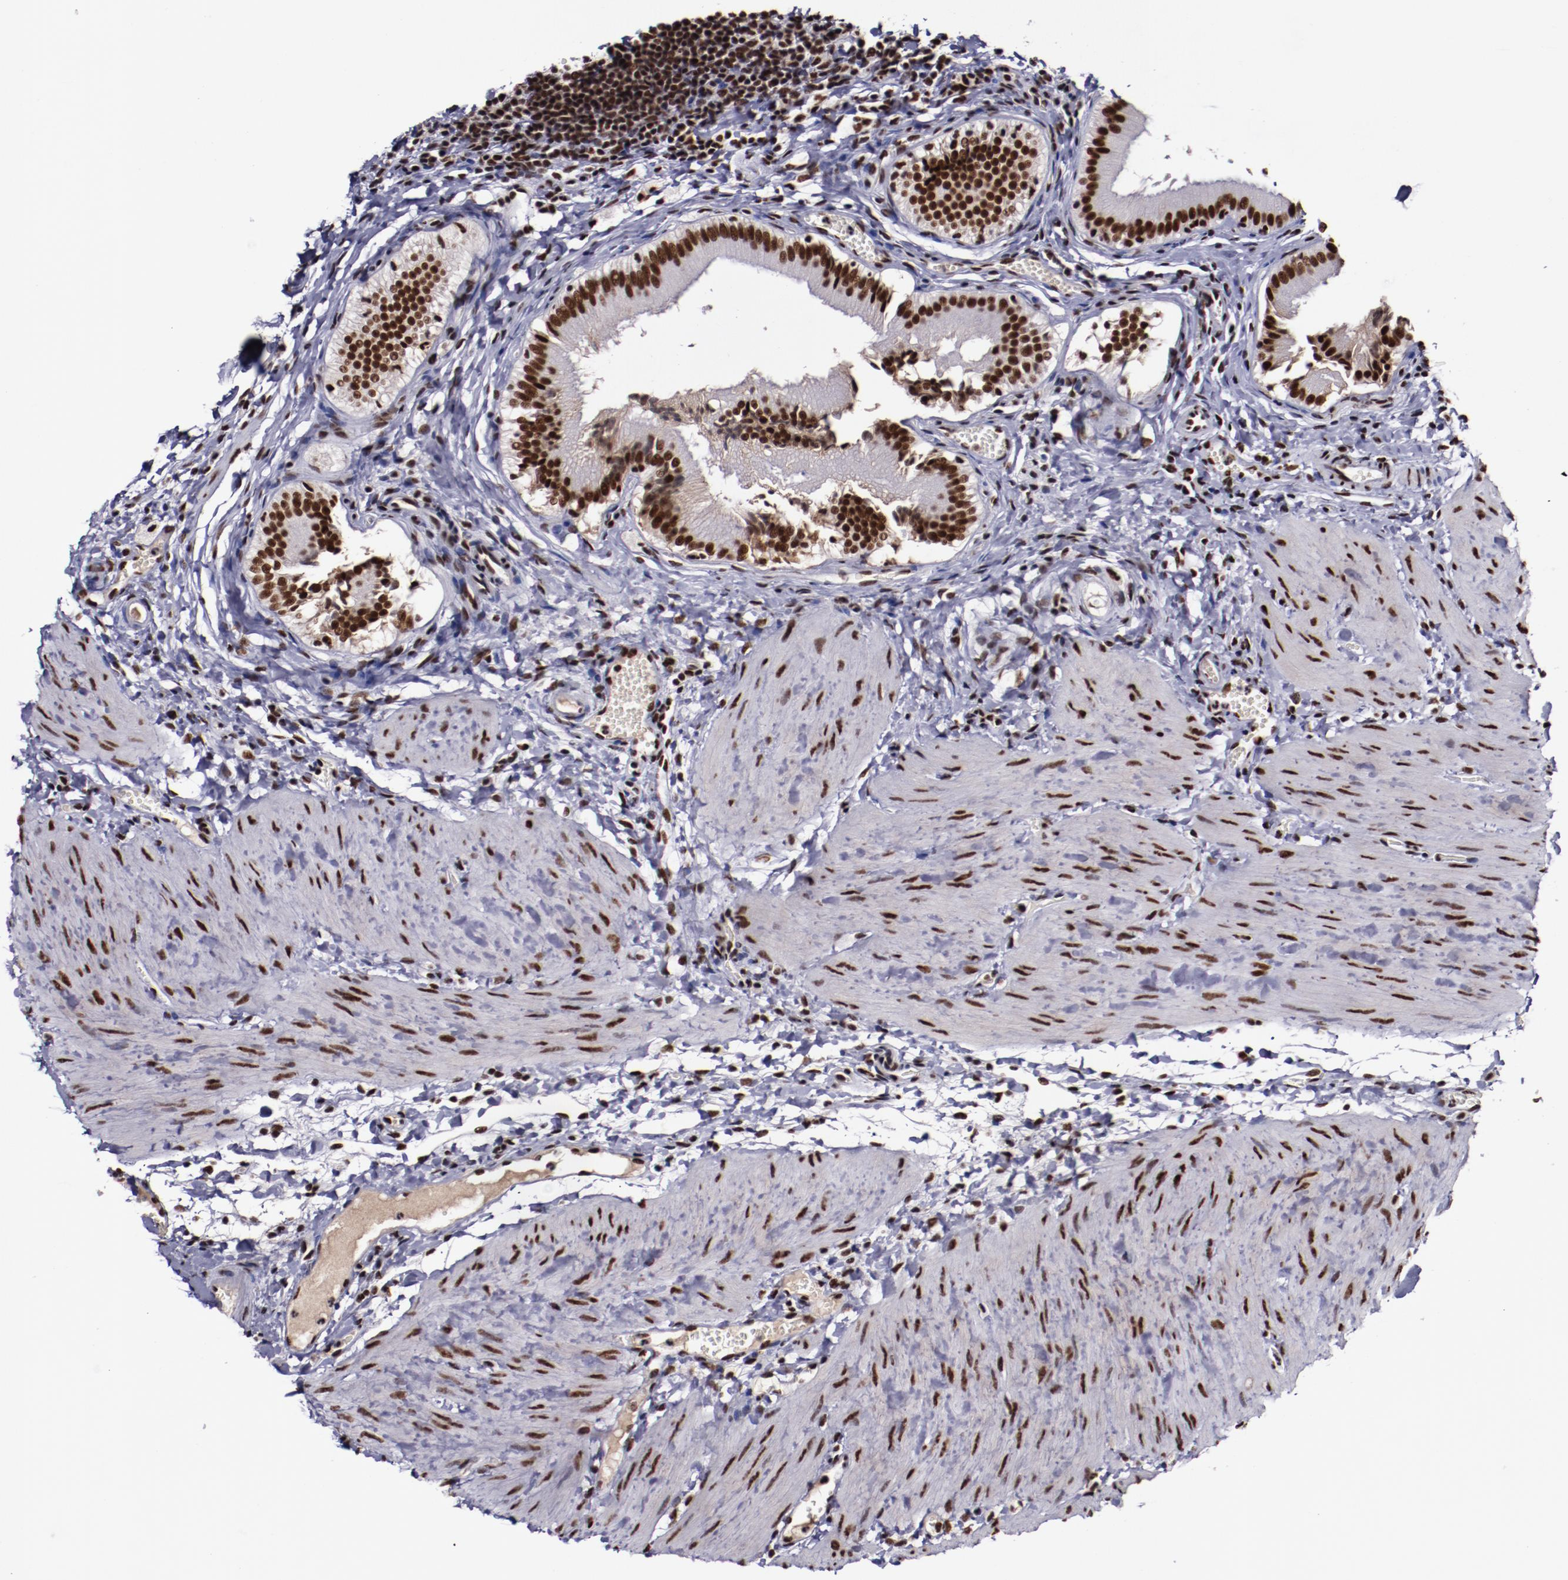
{"staining": {"intensity": "strong", "quantity": ">75%", "location": "nuclear"}, "tissue": "gallbladder", "cell_type": "Glandular cells", "image_type": "normal", "snomed": [{"axis": "morphology", "description": "Normal tissue, NOS"}, {"axis": "topography", "description": "Gallbladder"}], "caption": "The micrograph reveals staining of unremarkable gallbladder, revealing strong nuclear protein expression (brown color) within glandular cells.", "gene": "ERH", "patient": {"sex": "female", "age": 24}}